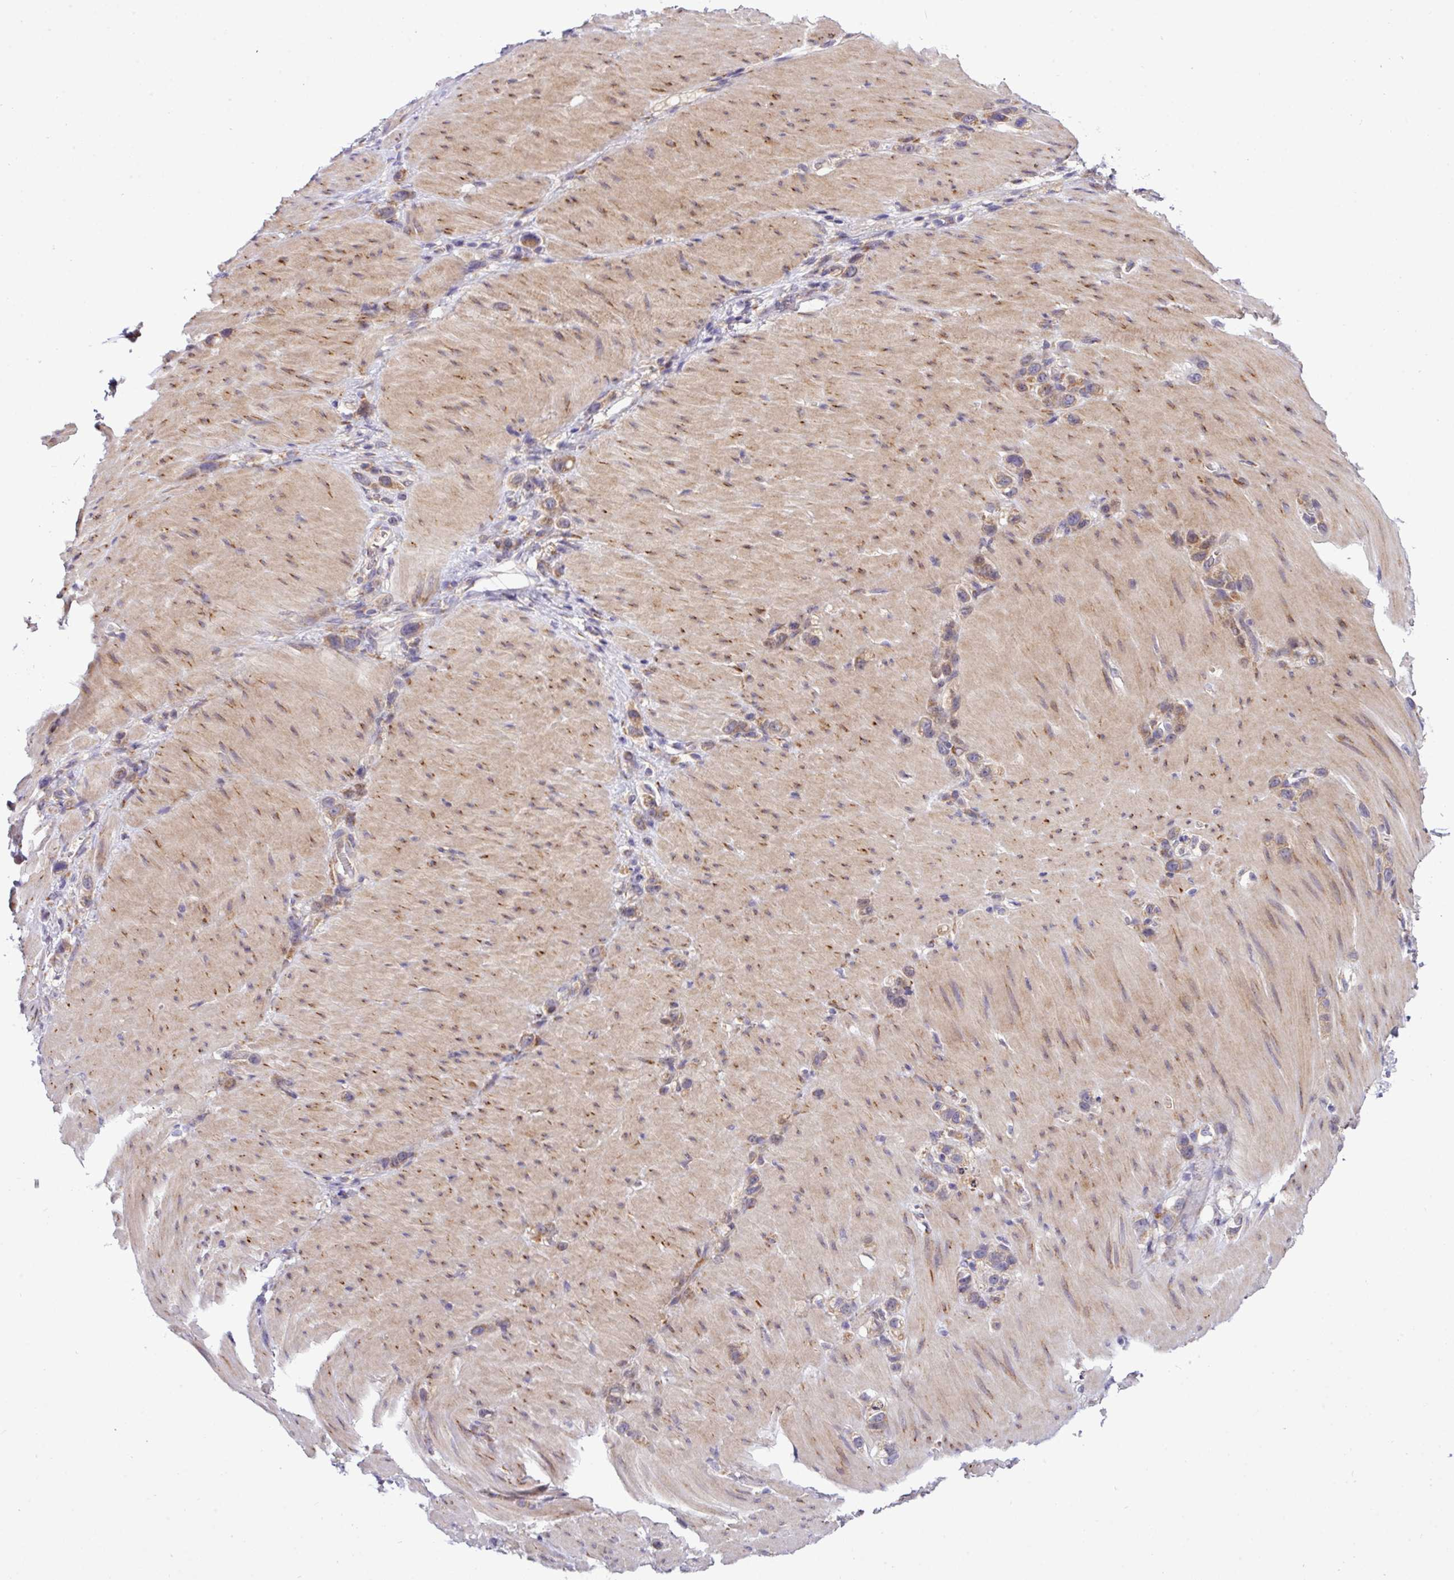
{"staining": {"intensity": "weak", "quantity": ">75%", "location": "cytoplasmic/membranous"}, "tissue": "stomach cancer", "cell_type": "Tumor cells", "image_type": "cancer", "snomed": [{"axis": "morphology", "description": "Adenocarcinoma, NOS"}, {"axis": "topography", "description": "Stomach"}], "caption": "An IHC image of neoplastic tissue is shown. Protein staining in brown labels weak cytoplasmic/membranous positivity in adenocarcinoma (stomach) within tumor cells. The staining is performed using DAB (3,3'-diaminobenzidine) brown chromogen to label protein expression. The nuclei are counter-stained blue using hematoxylin.", "gene": "TM2D2", "patient": {"sex": "female", "age": 65}}